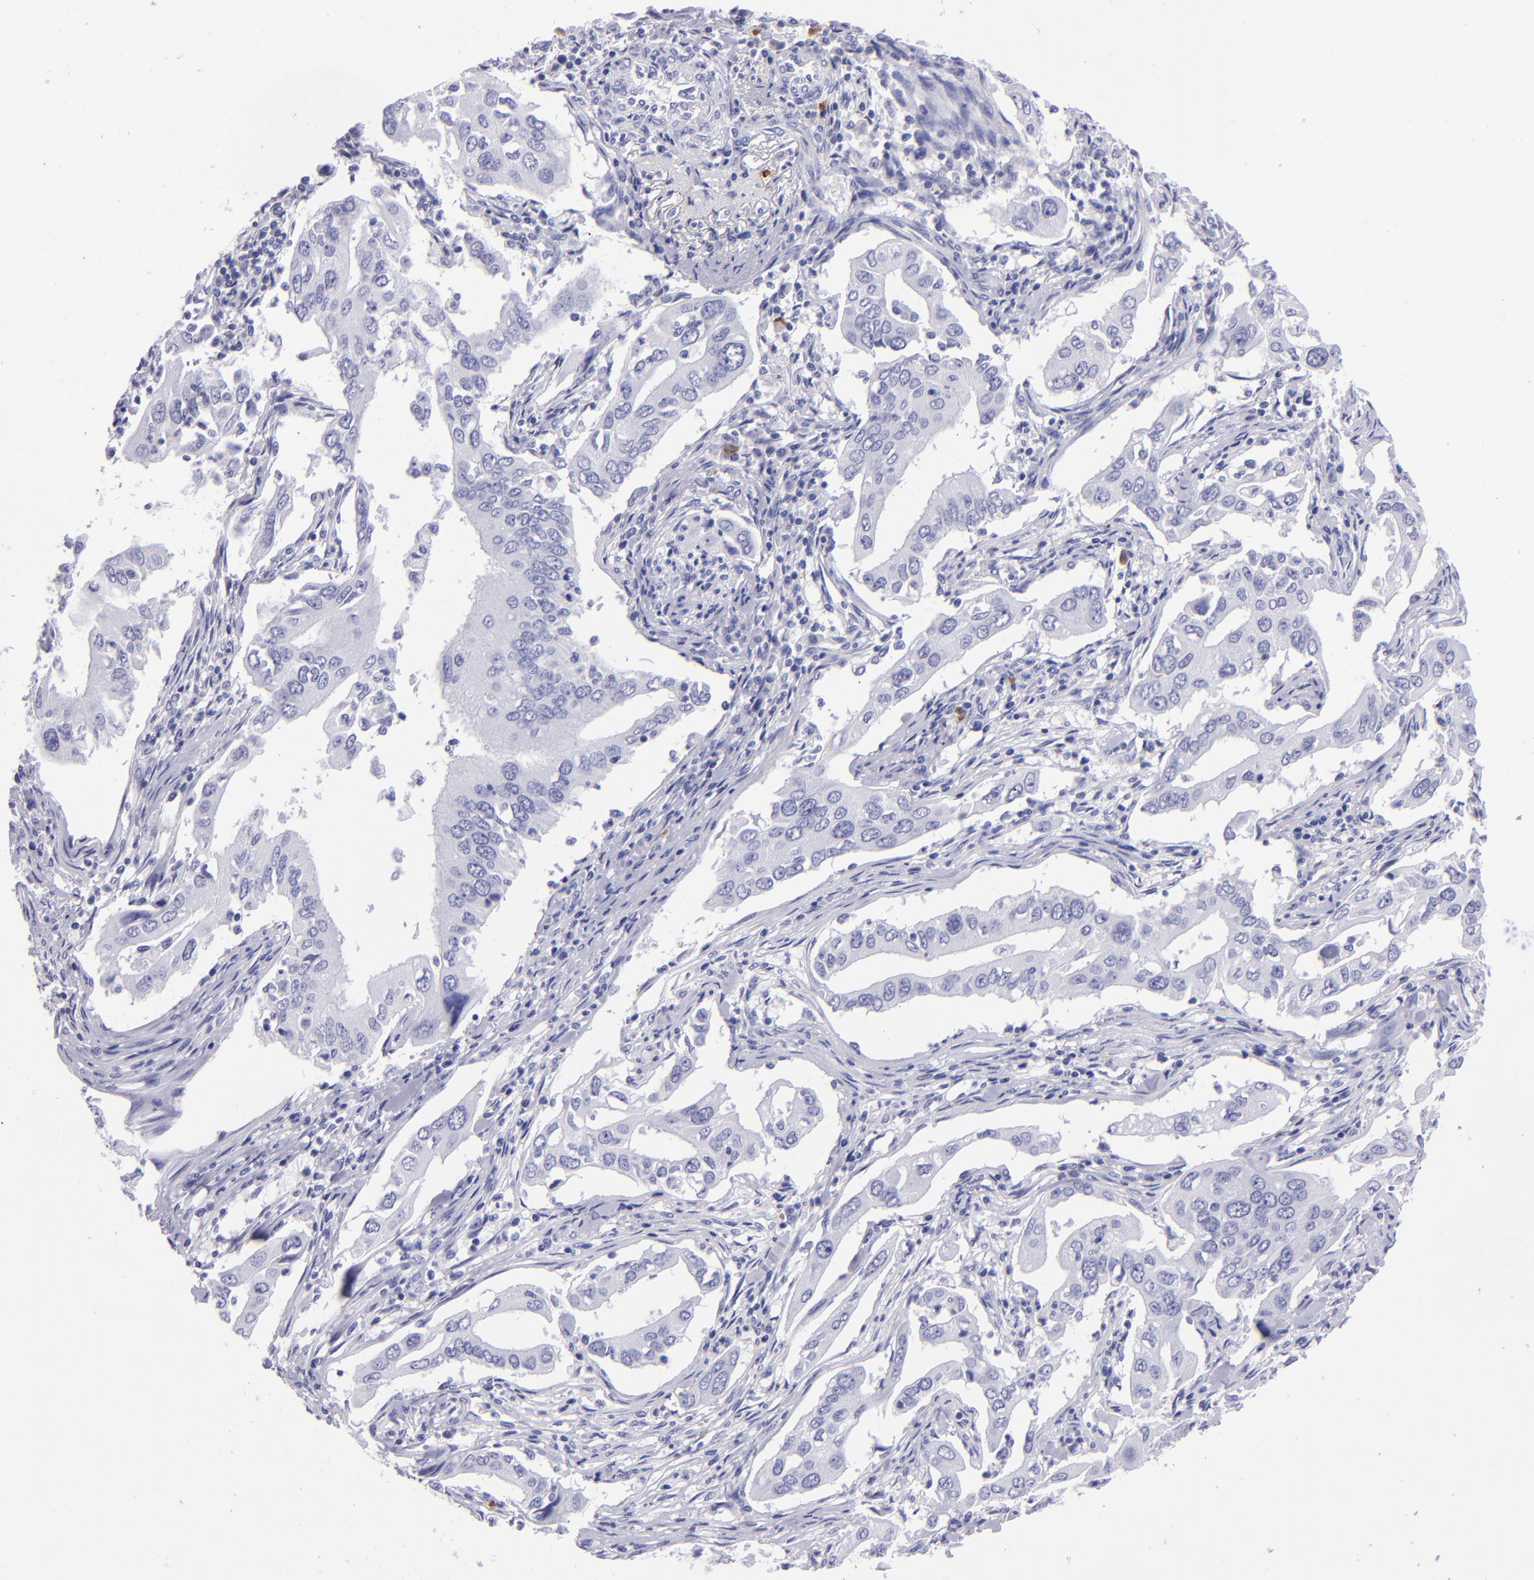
{"staining": {"intensity": "negative", "quantity": "none", "location": "none"}, "tissue": "lung cancer", "cell_type": "Tumor cells", "image_type": "cancer", "snomed": [{"axis": "morphology", "description": "Adenocarcinoma, NOS"}, {"axis": "topography", "description": "Lung"}], "caption": "An image of adenocarcinoma (lung) stained for a protein displays no brown staining in tumor cells. (Stains: DAB (3,3'-diaminobenzidine) immunohistochemistry (IHC) with hematoxylin counter stain, Microscopy: brightfield microscopy at high magnification).", "gene": "TYRP1", "patient": {"sex": "male", "age": 48}}